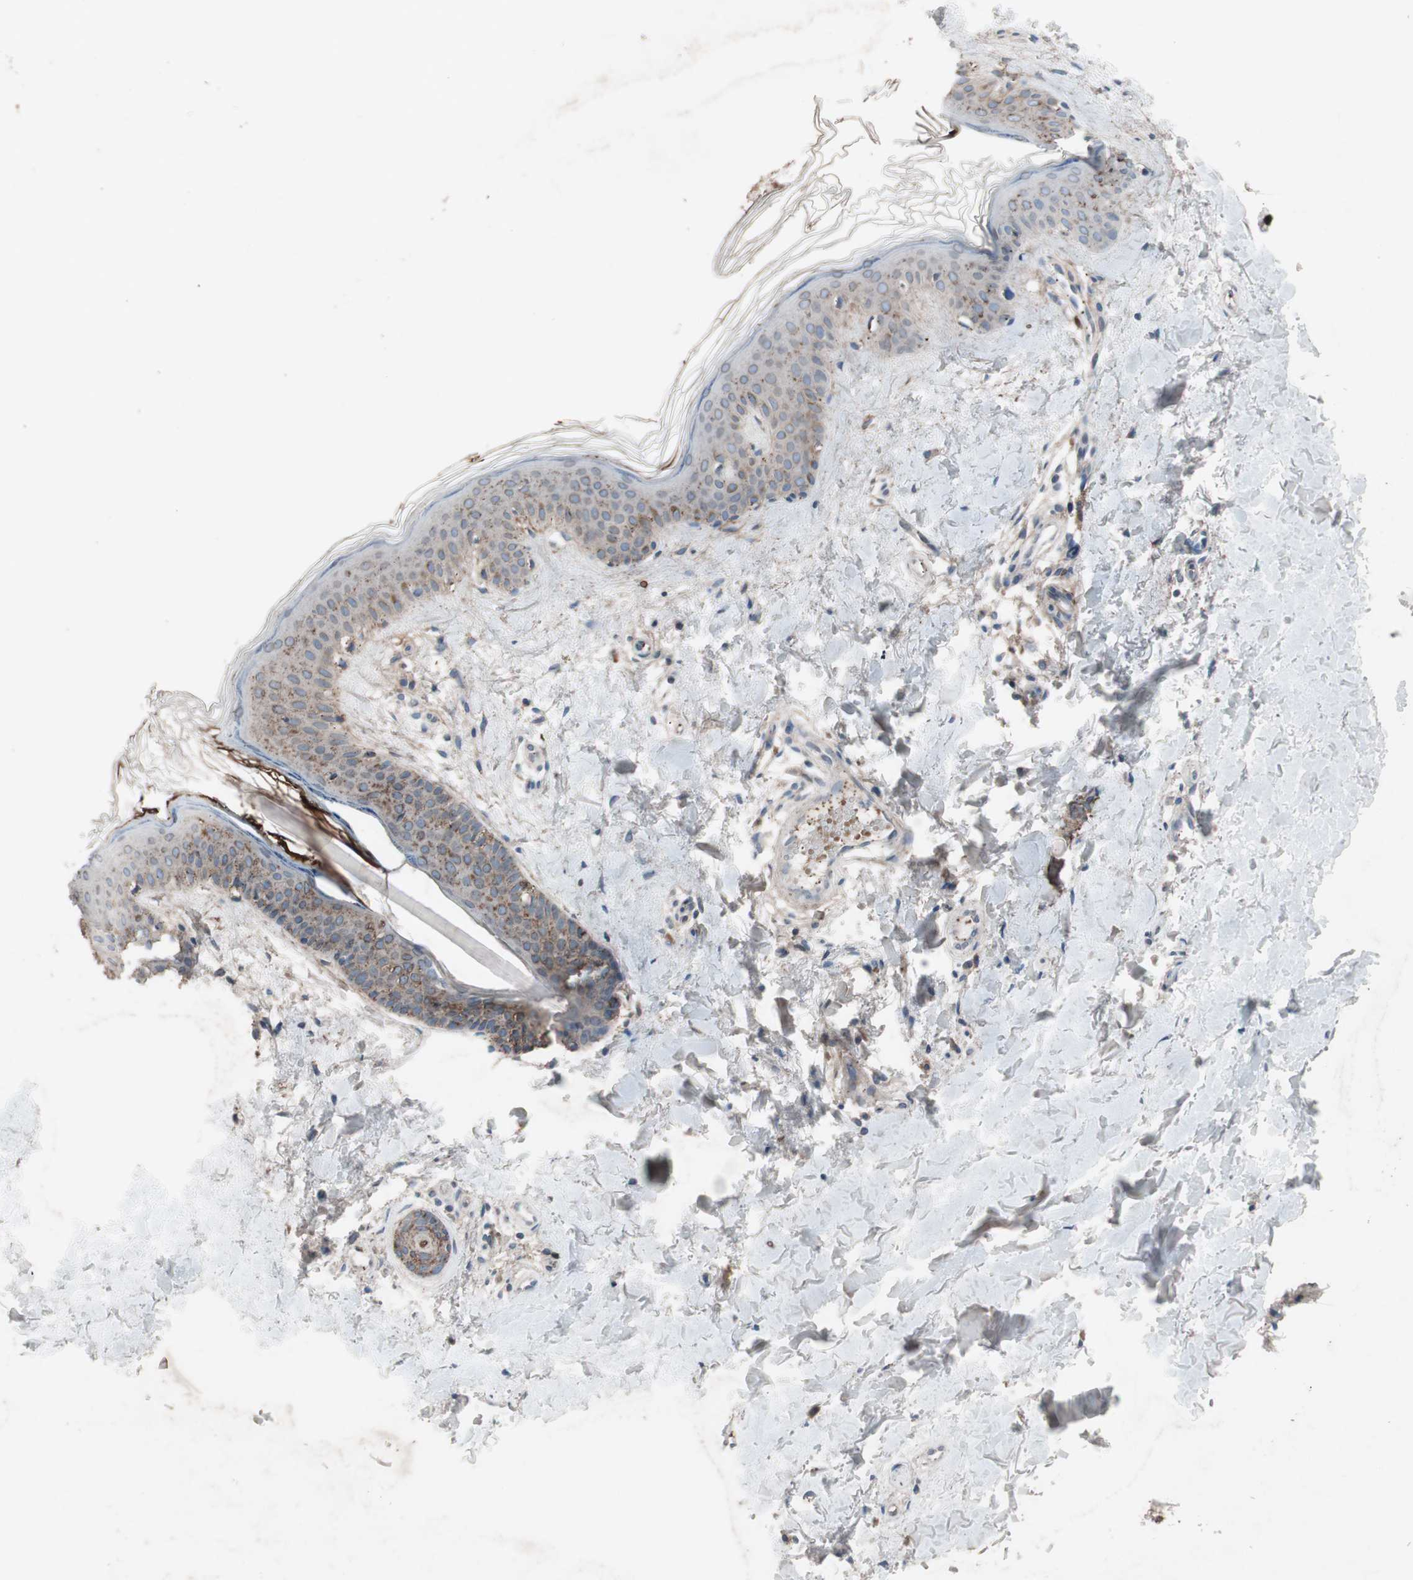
{"staining": {"intensity": "negative", "quantity": "none", "location": "none"}, "tissue": "skin", "cell_type": "Fibroblasts", "image_type": "normal", "snomed": [{"axis": "morphology", "description": "Normal tissue, NOS"}, {"axis": "topography", "description": "Skin"}], "caption": "Immunohistochemical staining of unremarkable human skin reveals no significant positivity in fibroblasts.", "gene": "GRB7", "patient": {"sex": "male", "age": 67}}